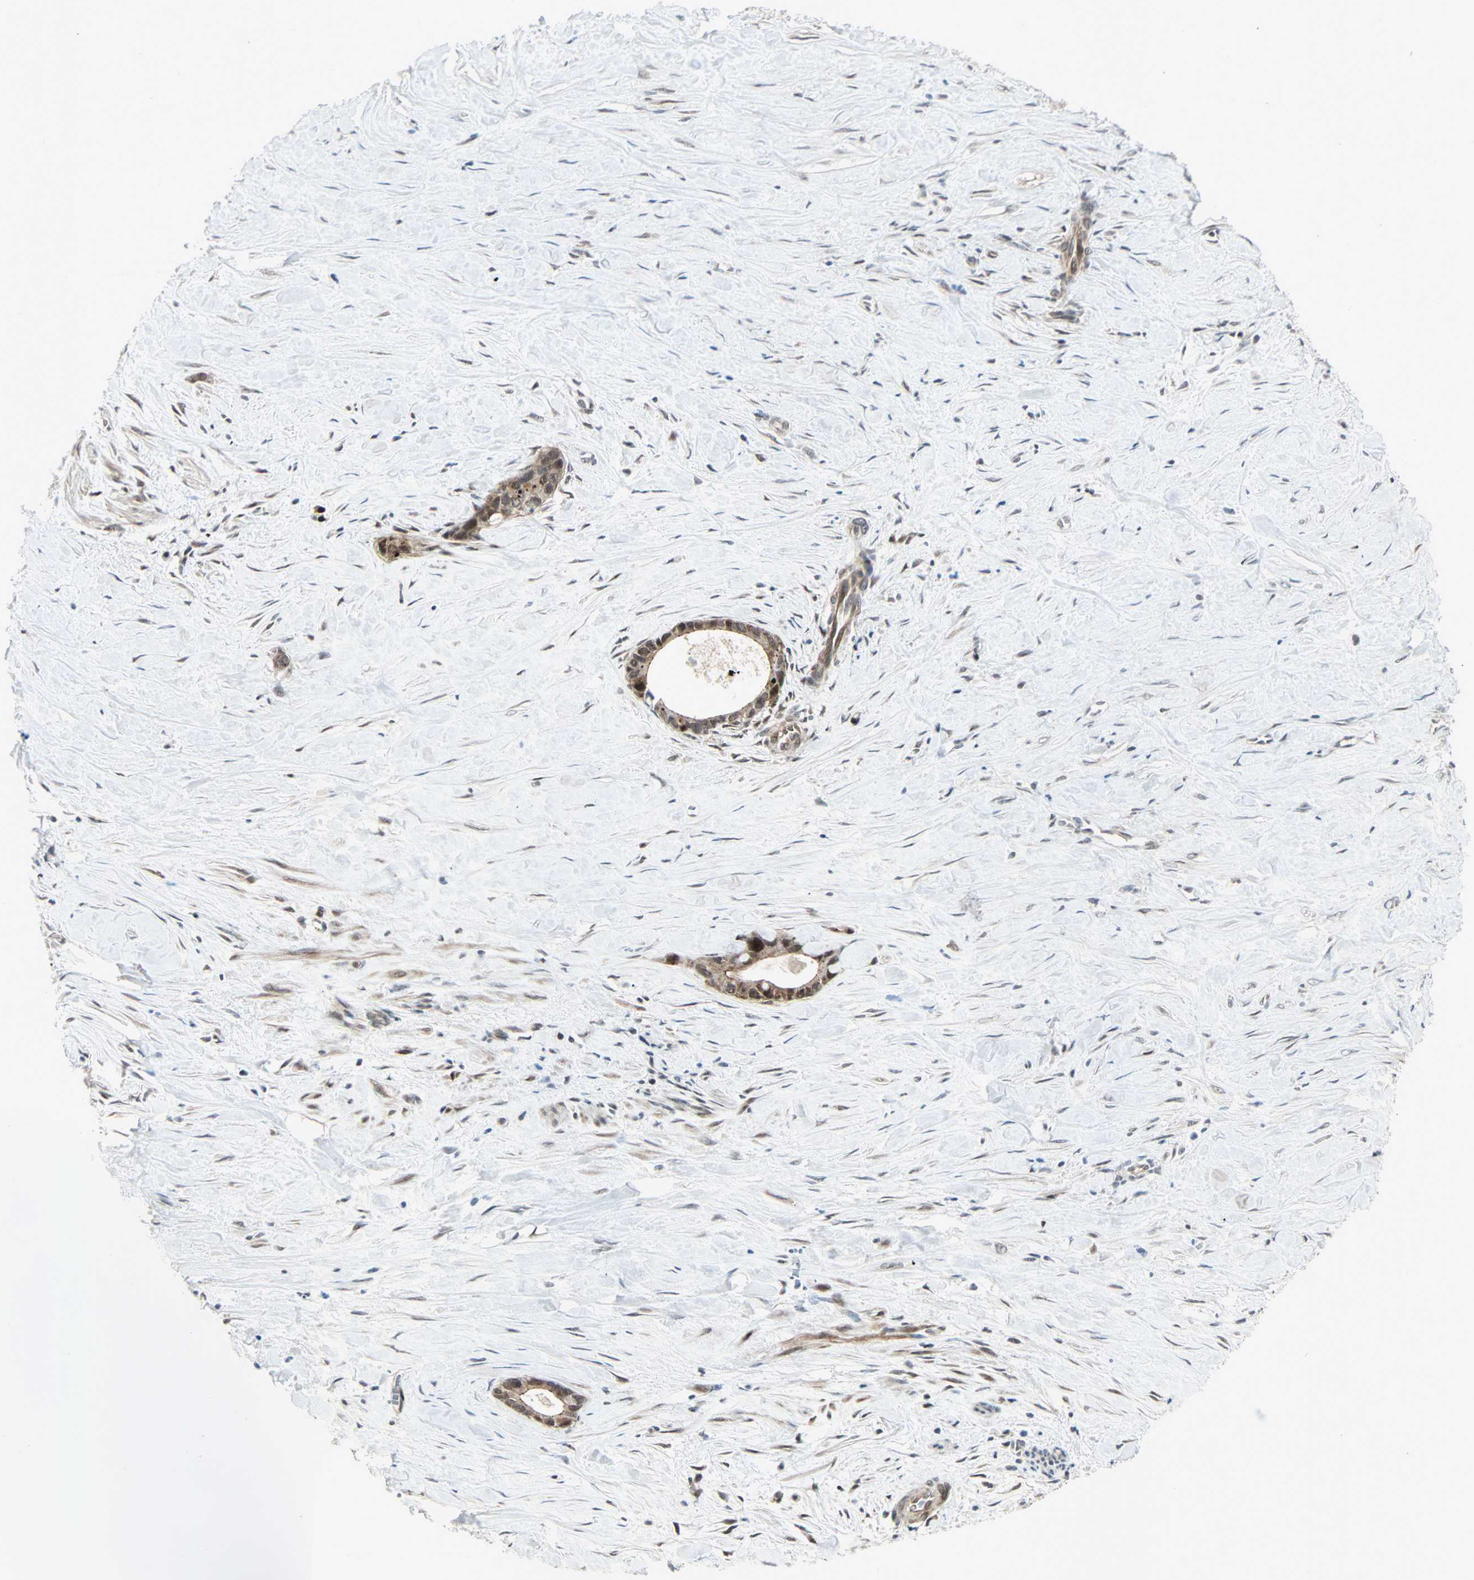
{"staining": {"intensity": "moderate", "quantity": ">75%", "location": "cytoplasmic/membranous,nuclear"}, "tissue": "liver cancer", "cell_type": "Tumor cells", "image_type": "cancer", "snomed": [{"axis": "morphology", "description": "Cholangiocarcinoma"}, {"axis": "topography", "description": "Liver"}], "caption": "Immunohistochemistry of human cholangiocarcinoma (liver) displays medium levels of moderate cytoplasmic/membranous and nuclear staining in approximately >75% of tumor cells.", "gene": "CBX4", "patient": {"sex": "female", "age": 55}}